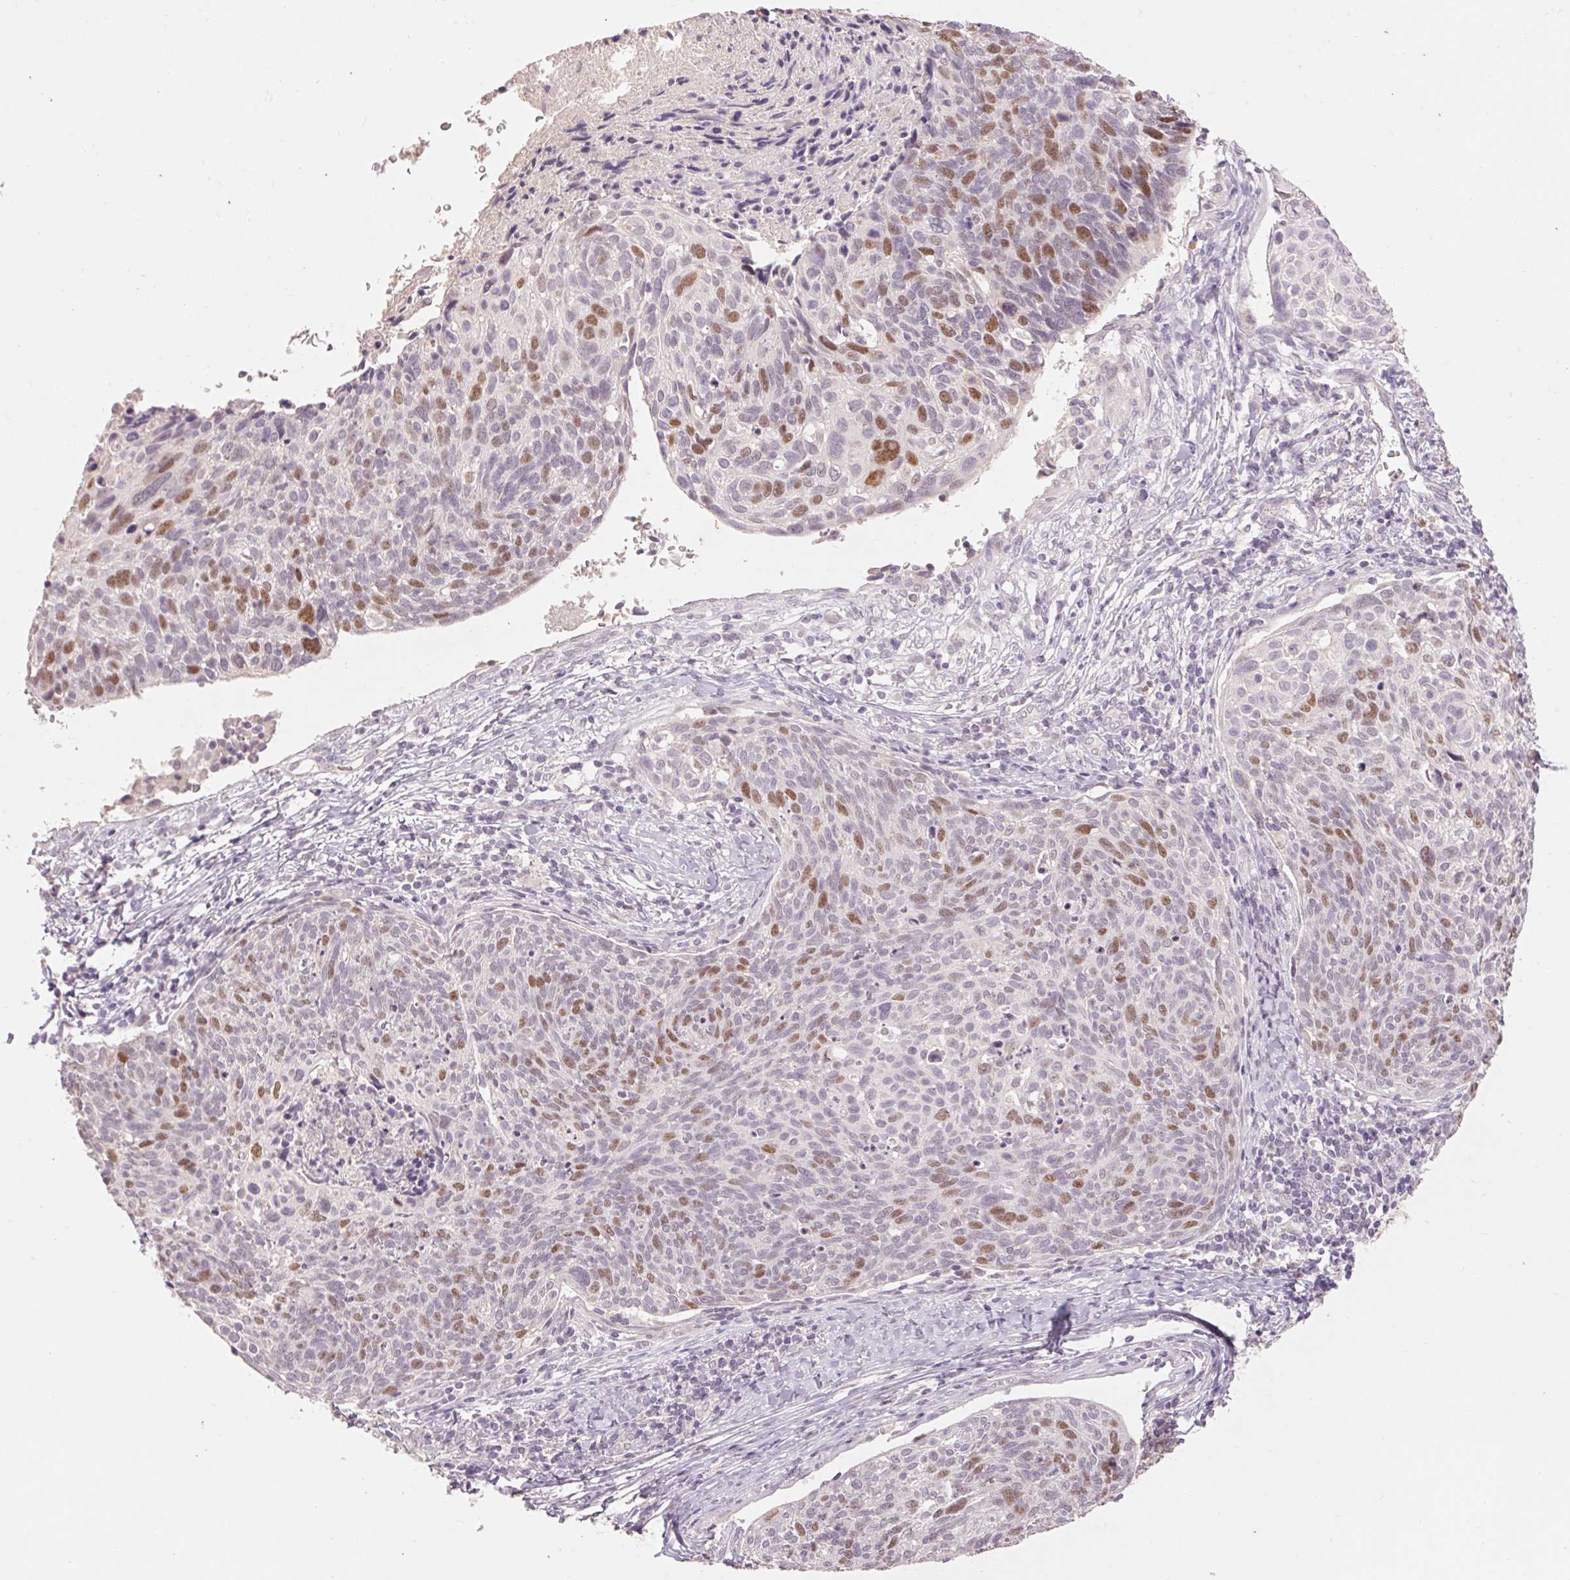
{"staining": {"intensity": "moderate", "quantity": "25%-75%", "location": "nuclear"}, "tissue": "cervical cancer", "cell_type": "Tumor cells", "image_type": "cancer", "snomed": [{"axis": "morphology", "description": "Squamous cell carcinoma, NOS"}, {"axis": "topography", "description": "Cervix"}], "caption": "Cervical cancer was stained to show a protein in brown. There is medium levels of moderate nuclear staining in approximately 25%-75% of tumor cells.", "gene": "SKP2", "patient": {"sex": "female", "age": 49}}